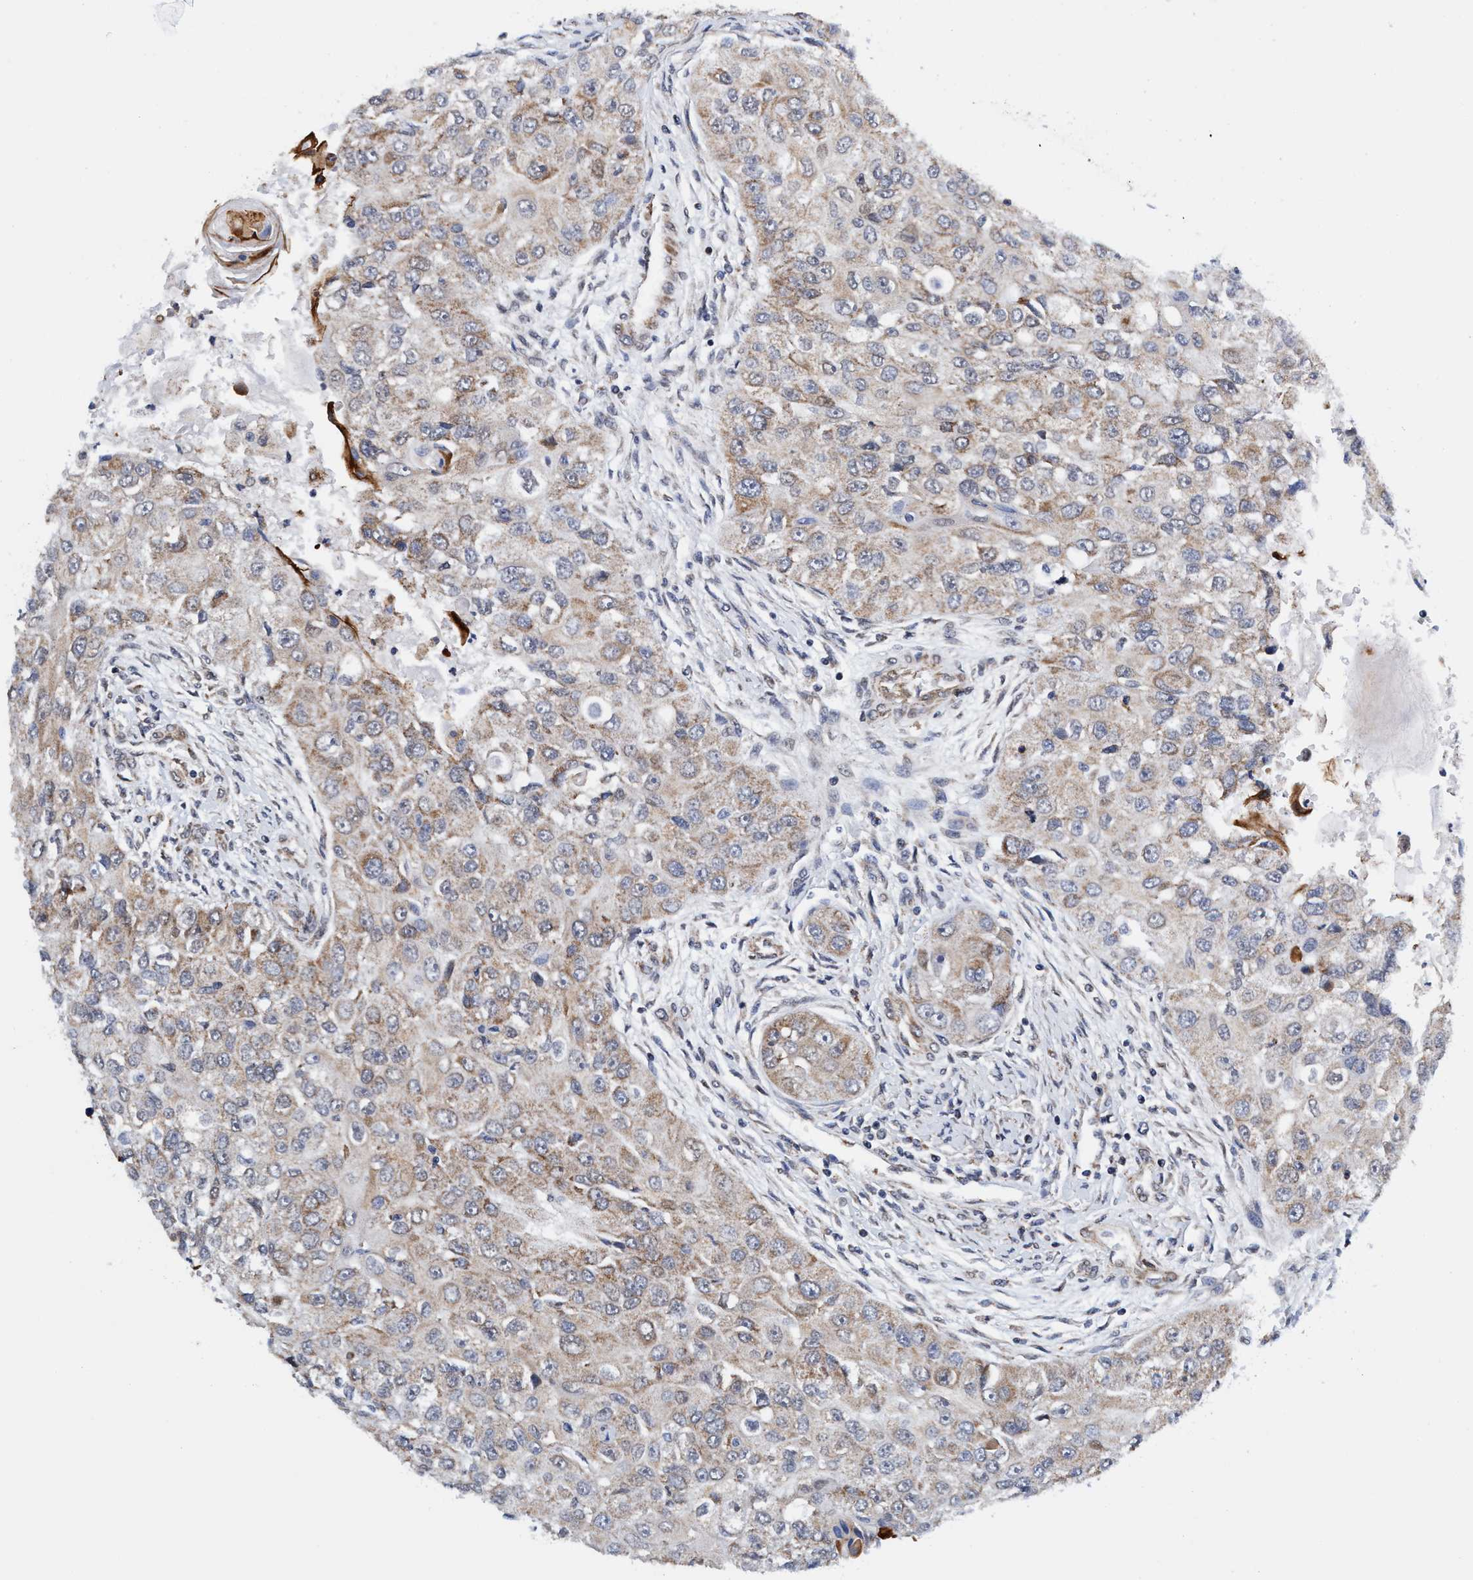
{"staining": {"intensity": "weak", "quantity": "<25%", "location": "cytoplasmic/membranous"}, "tissue": "head and neck cancer", "cell_type": "Tumor cells", "image_type": "cancer", "snomed": [{"axis": "morphology", "description": "Normal tissue, NOS"}, {"axis": "morphology", "description": "Squamous cell carcinoma, NOS"}, {"axis": "topography", "description": "Skeletal muscle"}, {"axis": "topography", "description": "Head-Neck"}], "caption": "The photomicrograph shows no staining of tumor cells in head and neck cancer. (DAB immunohistochemistry, high magnification).", "gene": "AGAP2", "patient": {"sex": "male", "age": 51}}